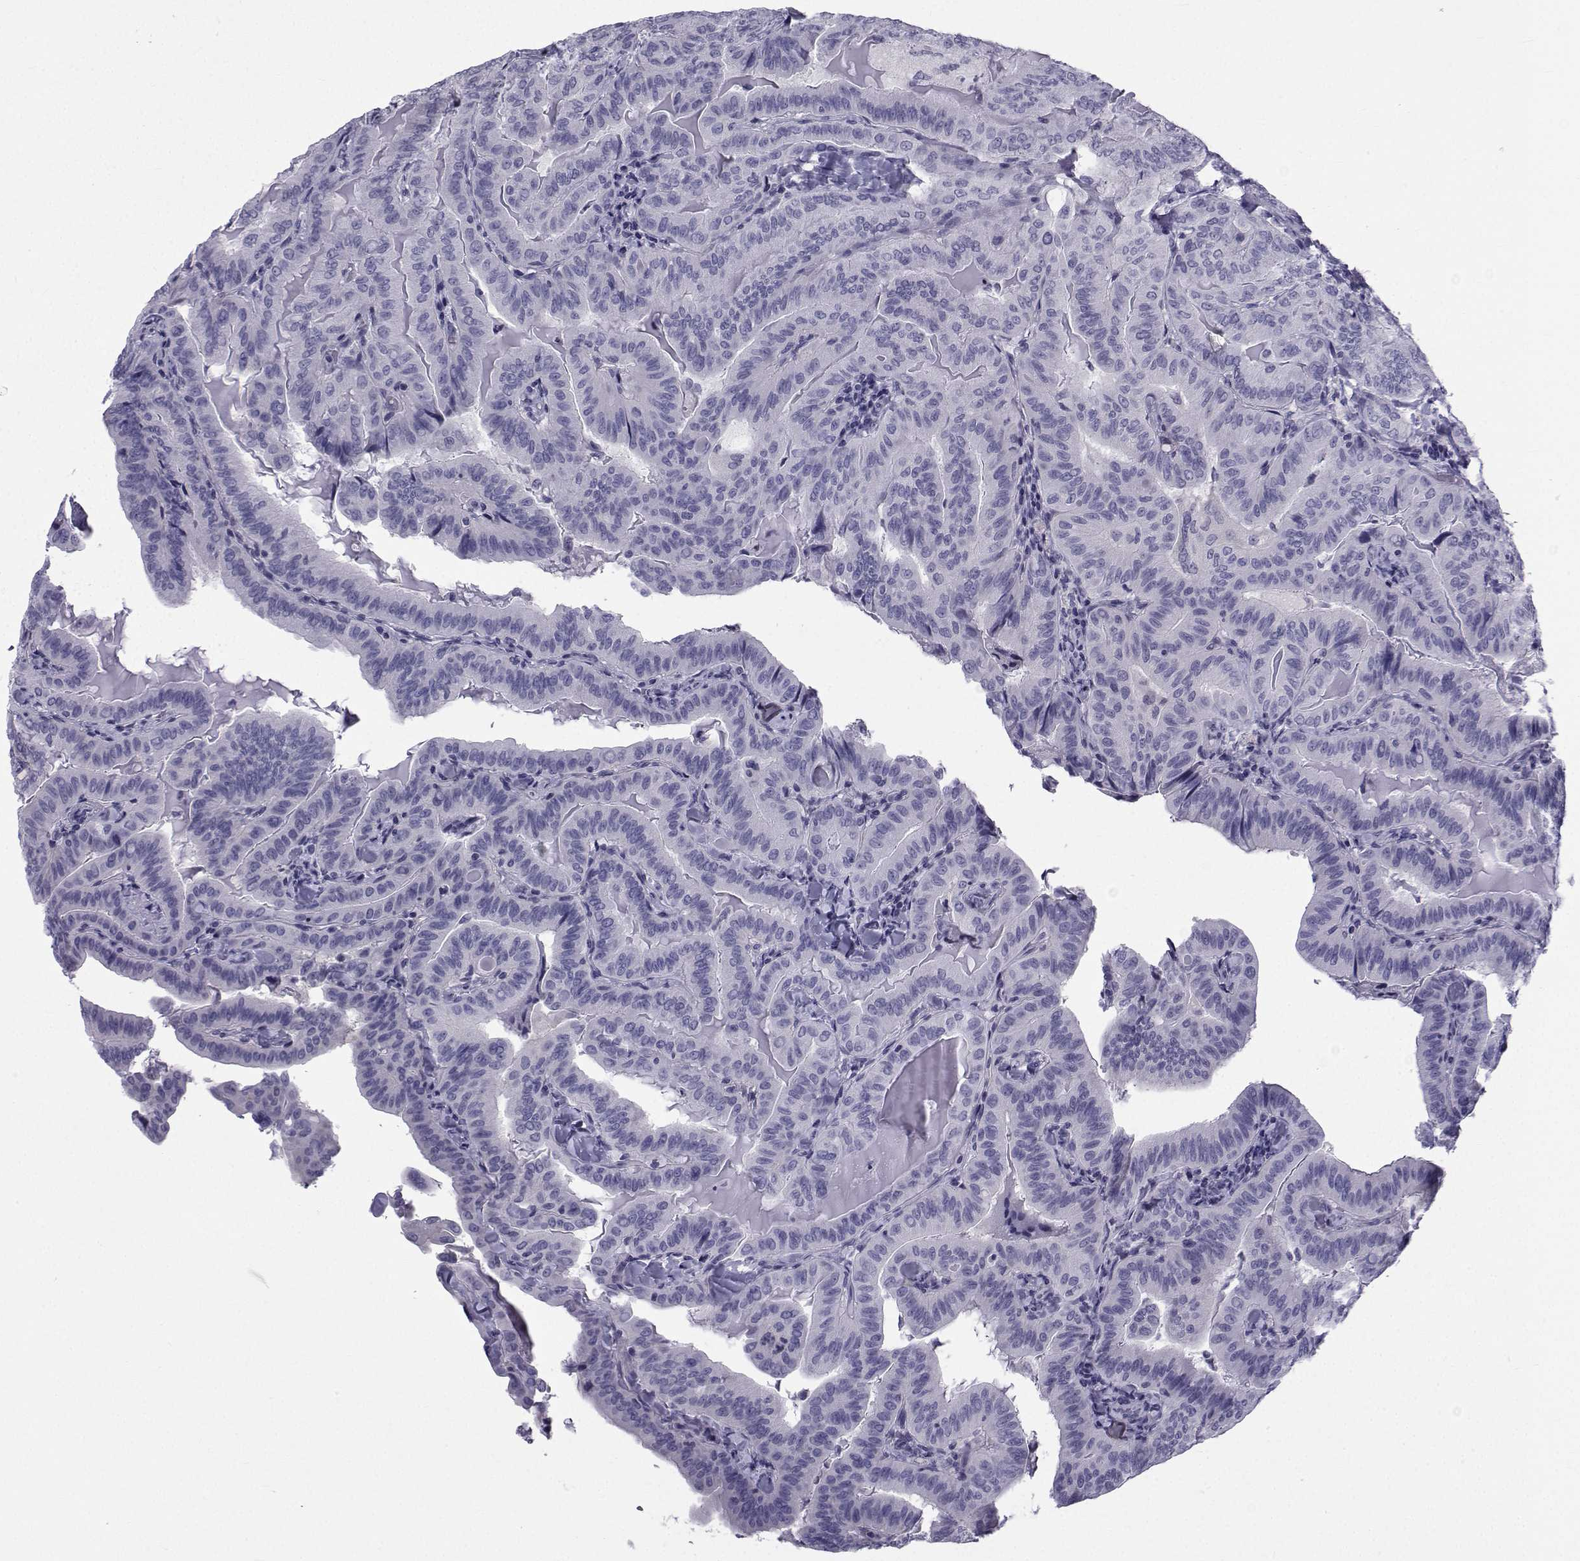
{"staining": {"intensity": "negative", "quantity": "none", "location": "none"}, "tissue": "thyroid cancer", "cell_type": "Tumor cells", "image_type": "cancer", "snomed": [{"axis": "morphology", "description": "Papillary adenocarcinoma, NOS"}, {"axis": "topography", "description": "Thyroid gland"}], "caption": "The histopathology image shows no significant staining in tumor cells of thyroid papillary adenocarcinoma.", "gene": "SPANXD", "patient": {"sex": "female", "age": 68}}